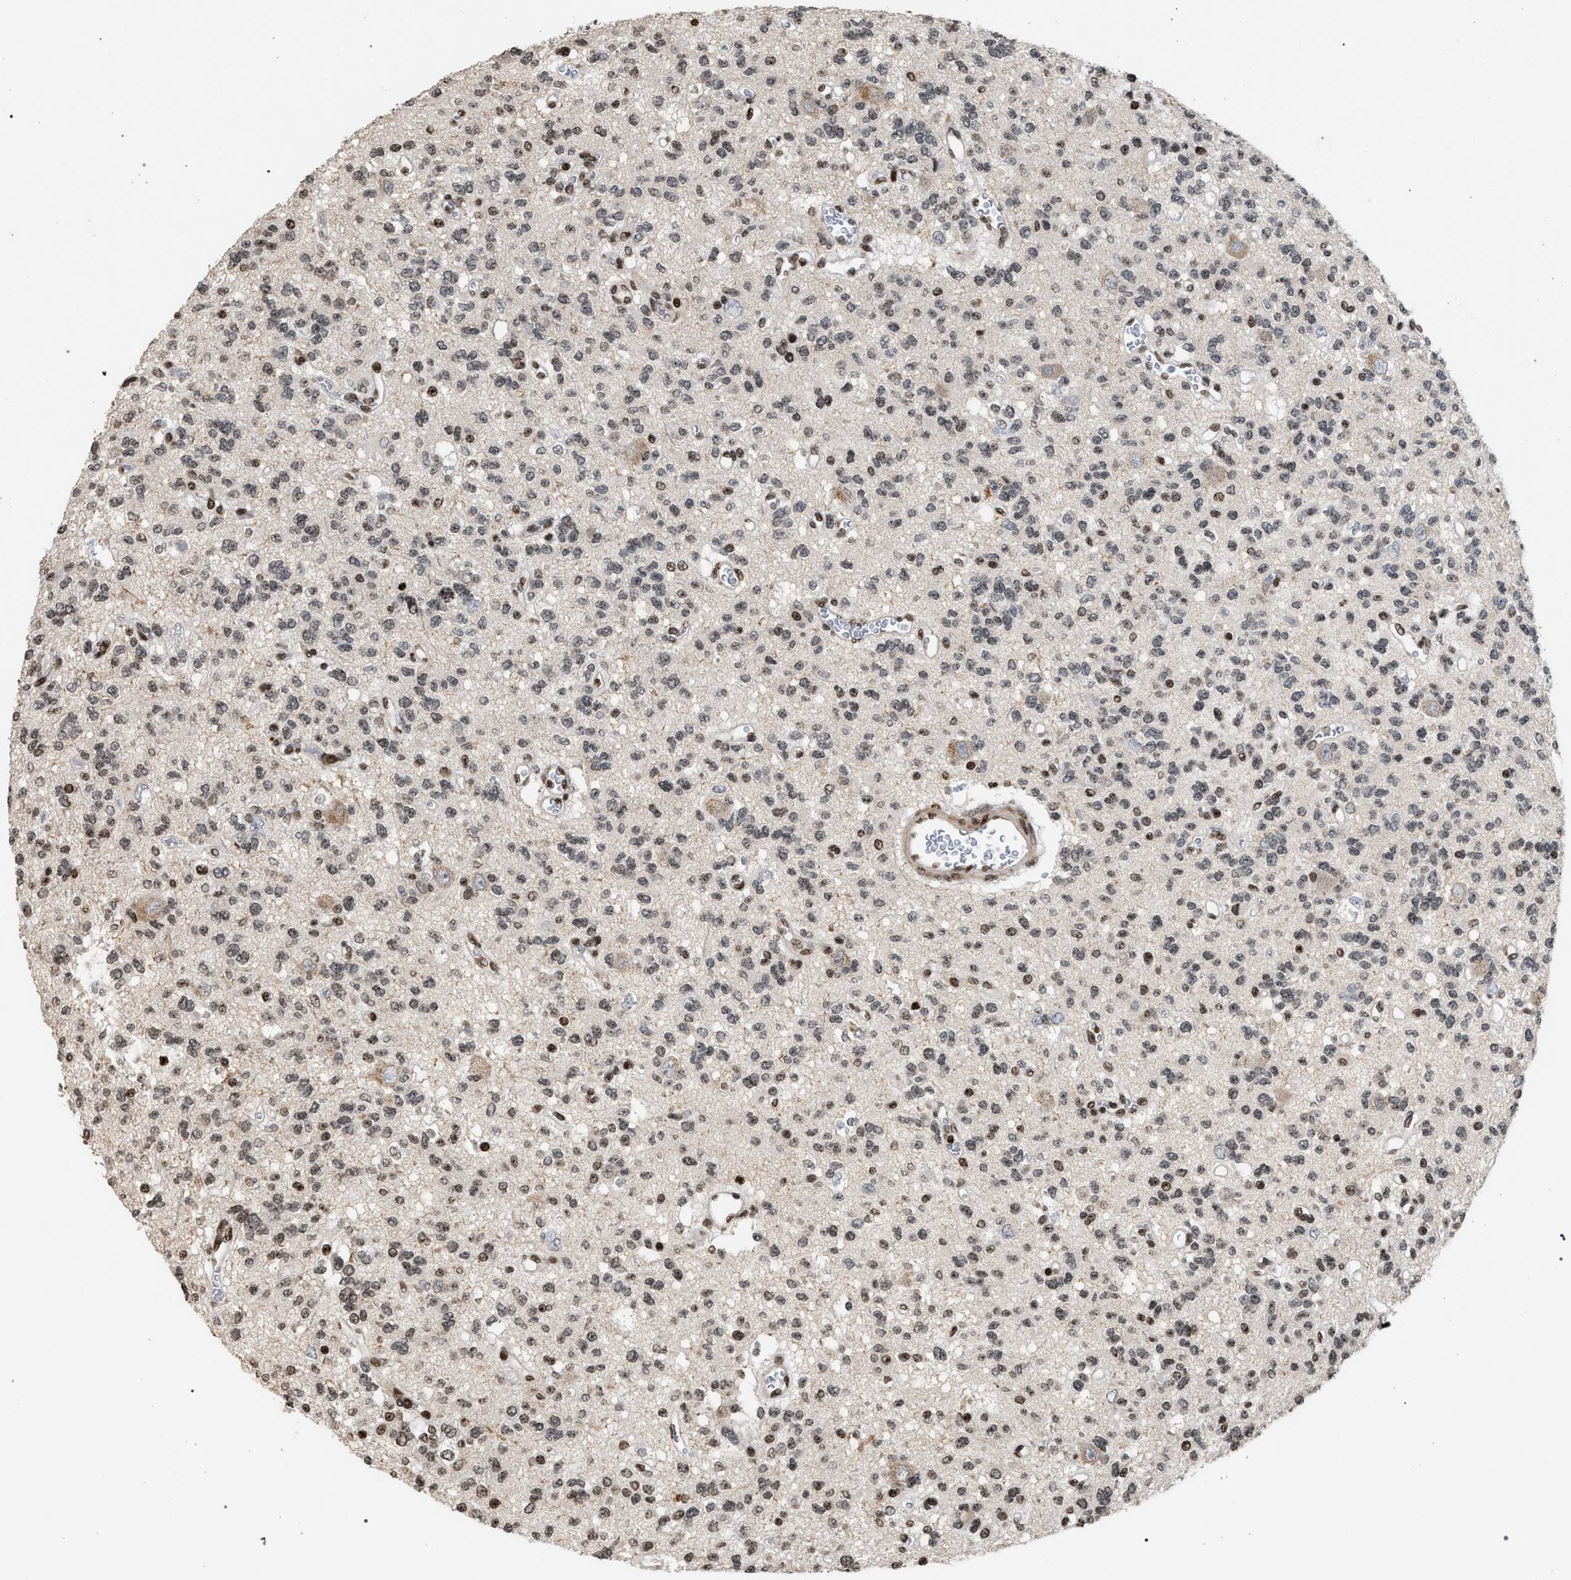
{"staining": {"intensity": "weak", "quantity": ">75%", "location": "nuclear"}, "tissue": "glioma", "cell_type": "Tumor cells", "image_type": "cancer", "snomed": [{"axis": "morphology", "description": "Glioma, malignant, Low grade"}, {"axis": "topography", "description": "Brain"}], "caption": "There is low levels of weak nuclear positivity in tumor cells of glioma, as demonstrated by immunohistochemical staining (brown color).", "gene": "FOXD3", "patient": {"sex": "male", "age": 38}}